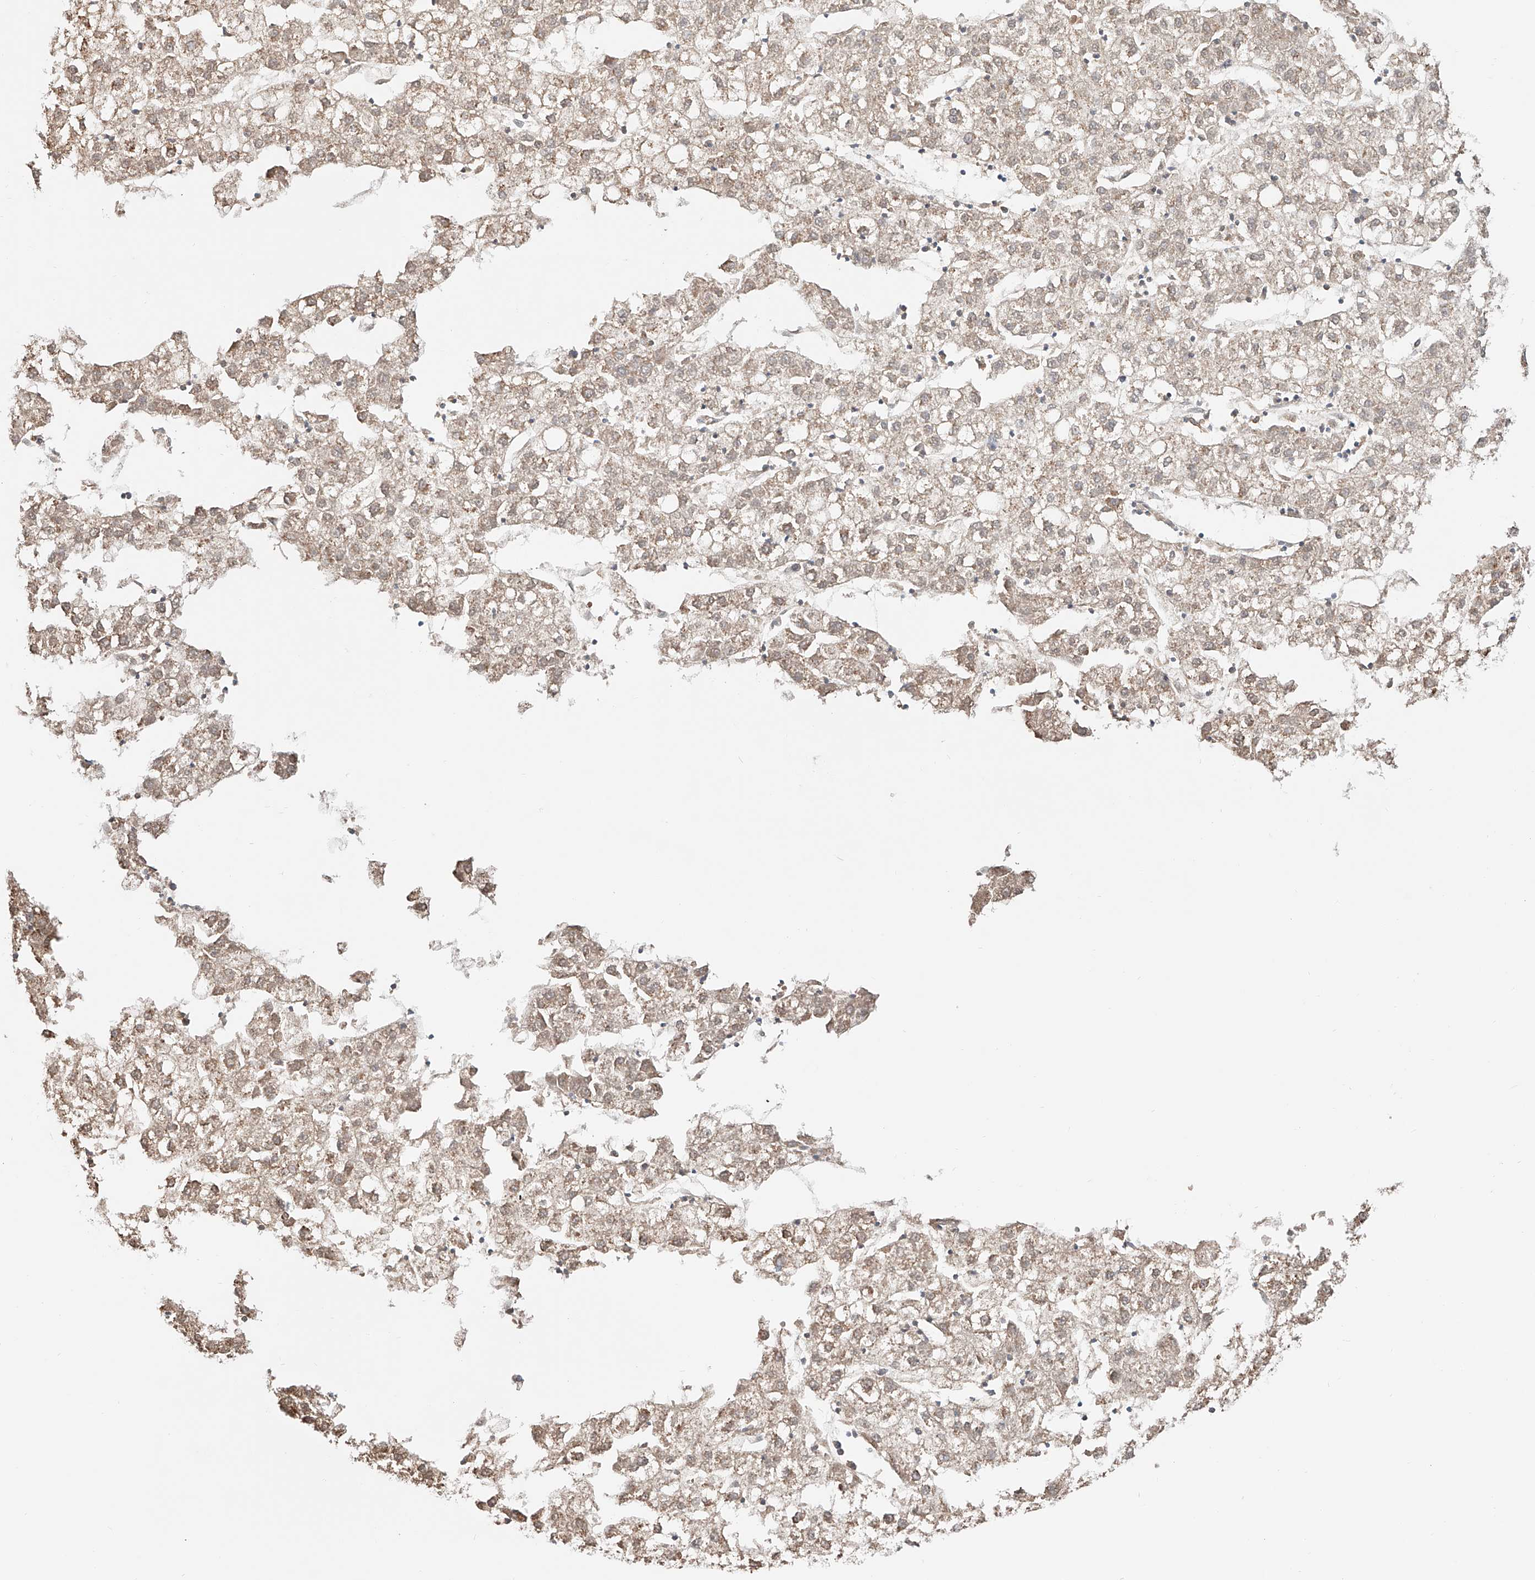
{"staining": {"intensity": "weak", "quantity": ">75%", "location": "cytoplasmic/membranous"}, "tissue": "liver cancer", "cell_type": "Tumor cells", "image_type": "cancer", "snomed": [{"axis": "morphology", "description": "Carcinoma, Hepatocellular, NOS"}, {"axis": "topography", "description": "Liver"}], "caption": "Tumor cells exhibit low levels of weak cytoplasmic/membranous staining in about >75% of cells in human liver hepatocellular carcinoma.", "gene": "ERO1A", "patient": {"sex": "male", "age": 72}}